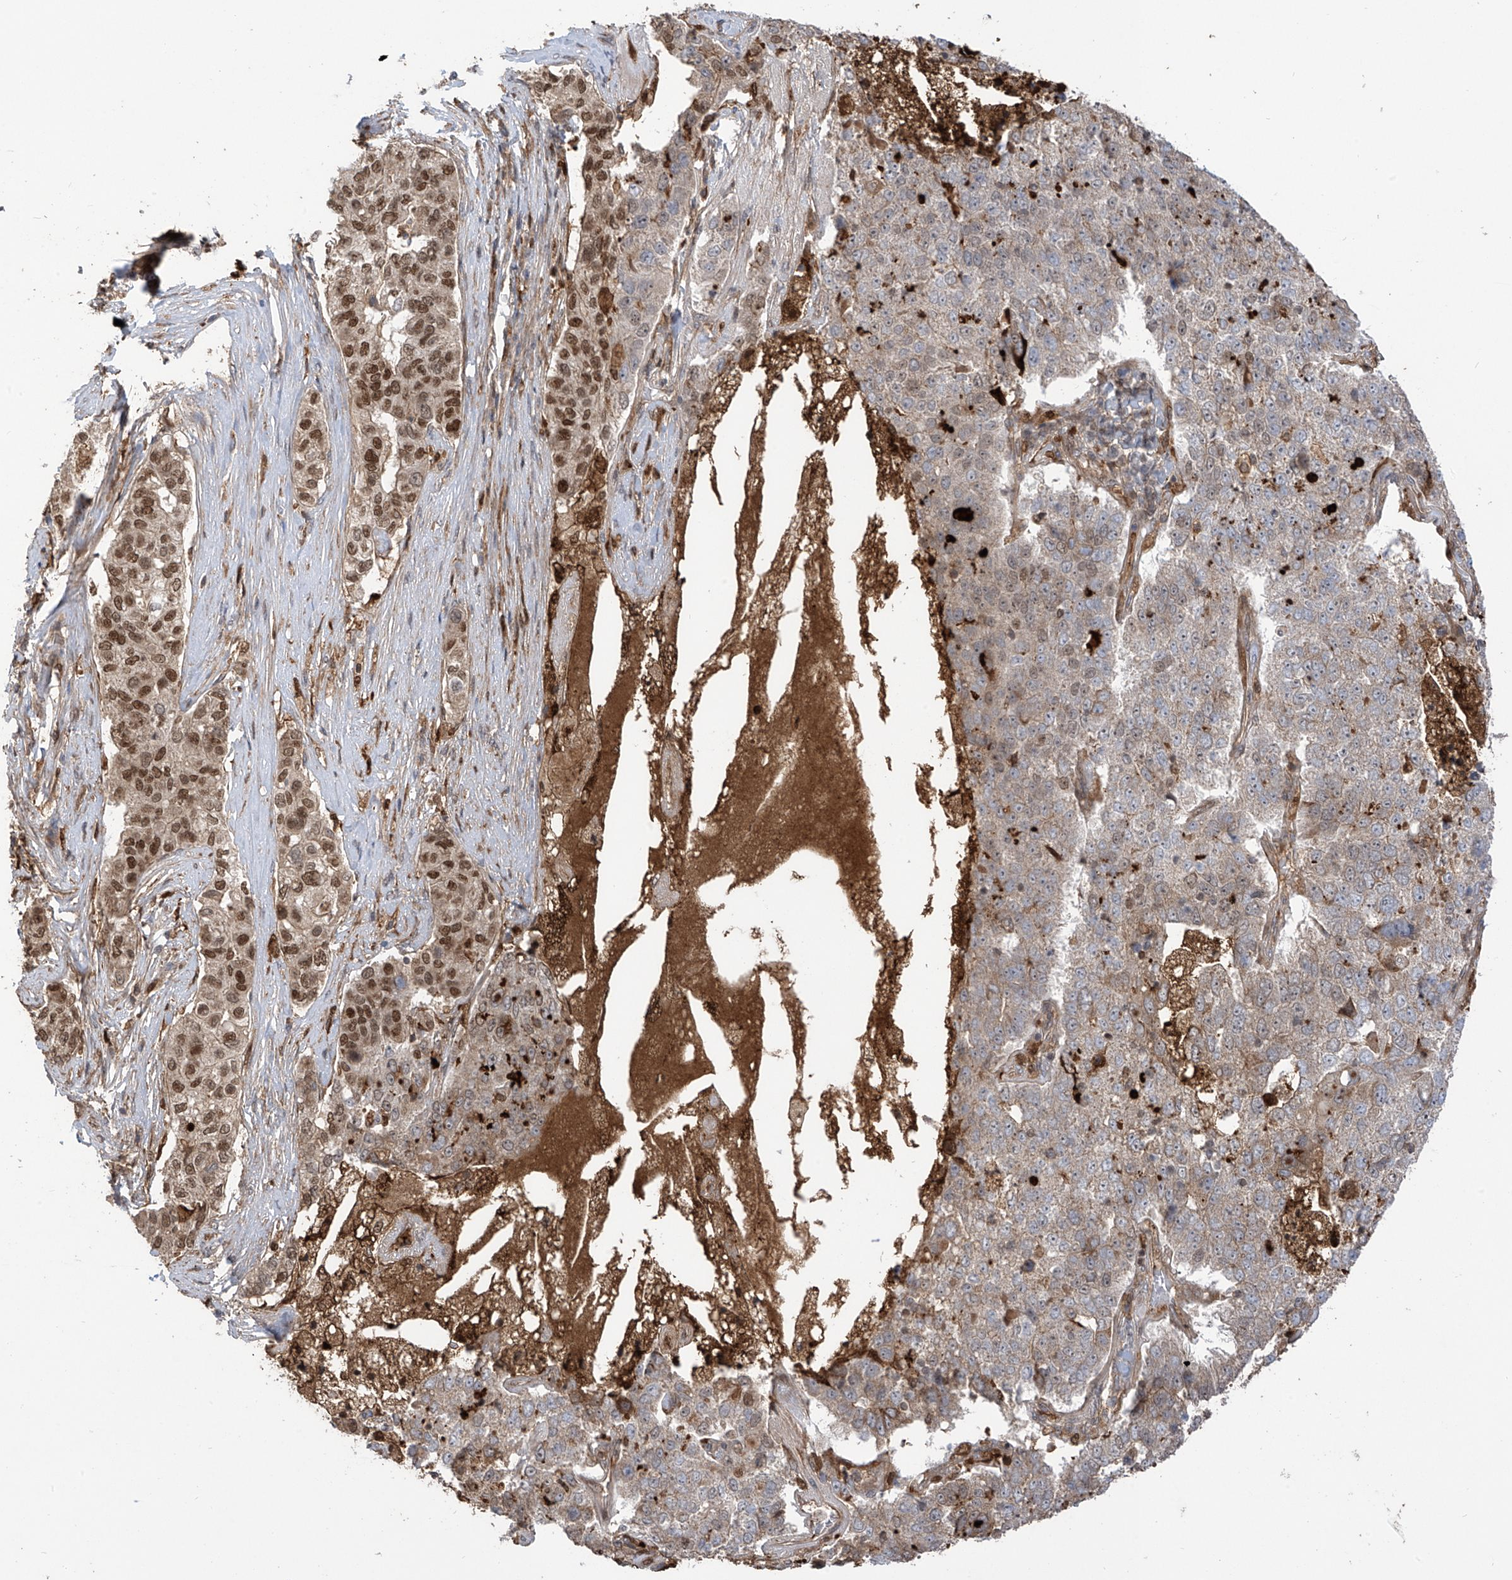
{"staining": {"intensity": "moderate", "quantity": "25%-75%", "location": "nuclear"}, "tissue": "pancreatic cancer", "cell_type": "Tumor cells", "image_type": "cancer", "snomed": [{"axis": "morphology", "description": "Adenocarcinoma, NOS"}, {"axis": "topography", "description": "Pancreas"}], "caption": "An IHC photomicrograph of neoplastic tissue is shown. Protein staining in brown highlights moderate nuclear positivity in pancreatic adenocarcinoma within tumor cells.", "gene": "ATAD2B", "patient": {"sex": "female", "age": 61}}